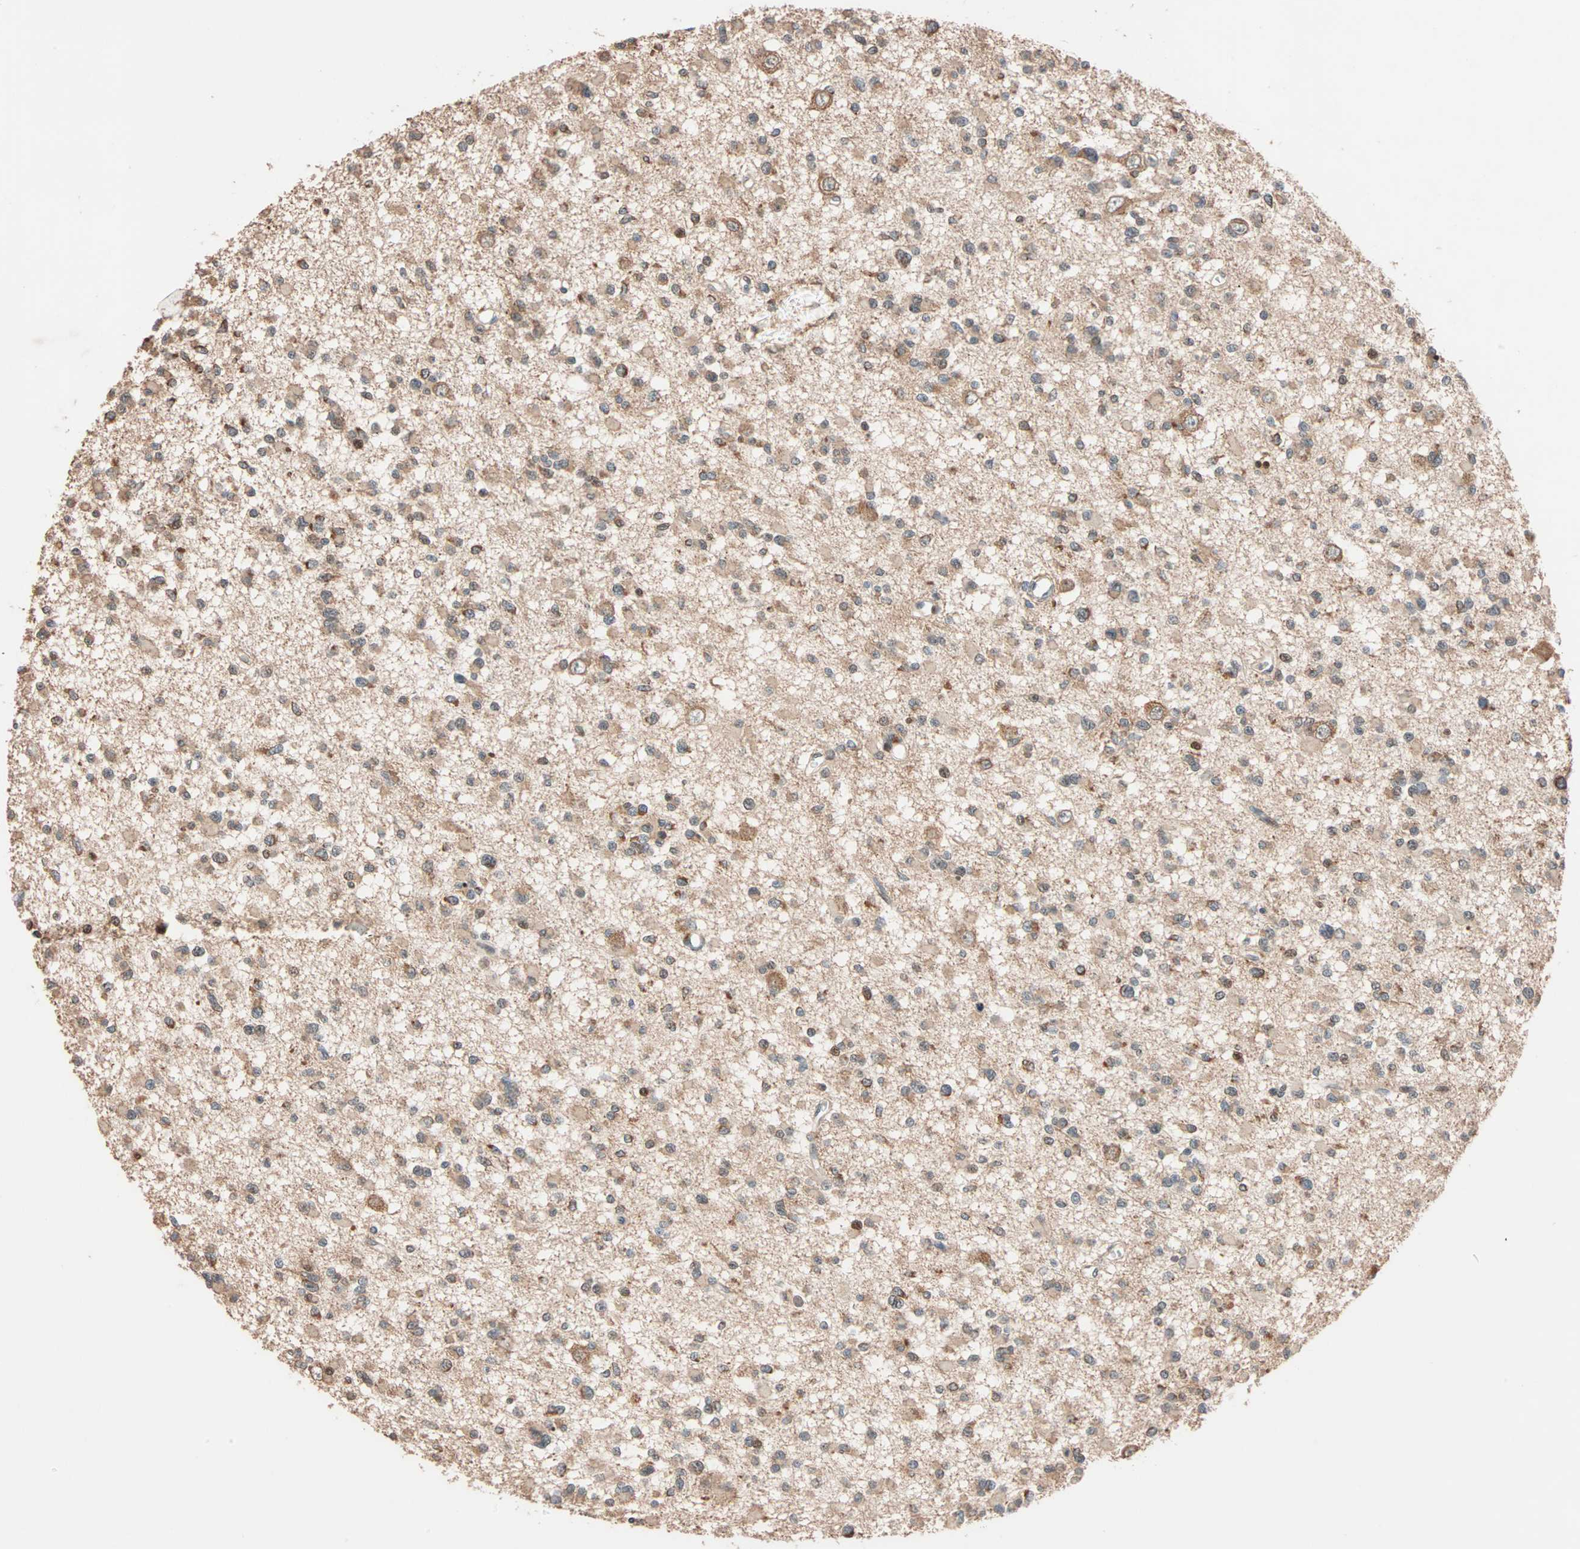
{"staining": {"intensity": "moderate", "quantity": ">75%", "location": "cytoplasmic/membranous"}, "tissue": "glioma", "cell_type": "Tumor cells", "image_type": "cancer", "snomed": [{"axis": "morphology", "description": "Glioma, malignant, Low grade"}, {"axis": "topography", "description": "Brain"}], "caption": "A histopathology image of human glioma stained for a protein displays moderate cytoplasmic/membranous brown staining in tumor cells.", "gene": "HECW1", "patient": {"sex": "female", "age": 22}}